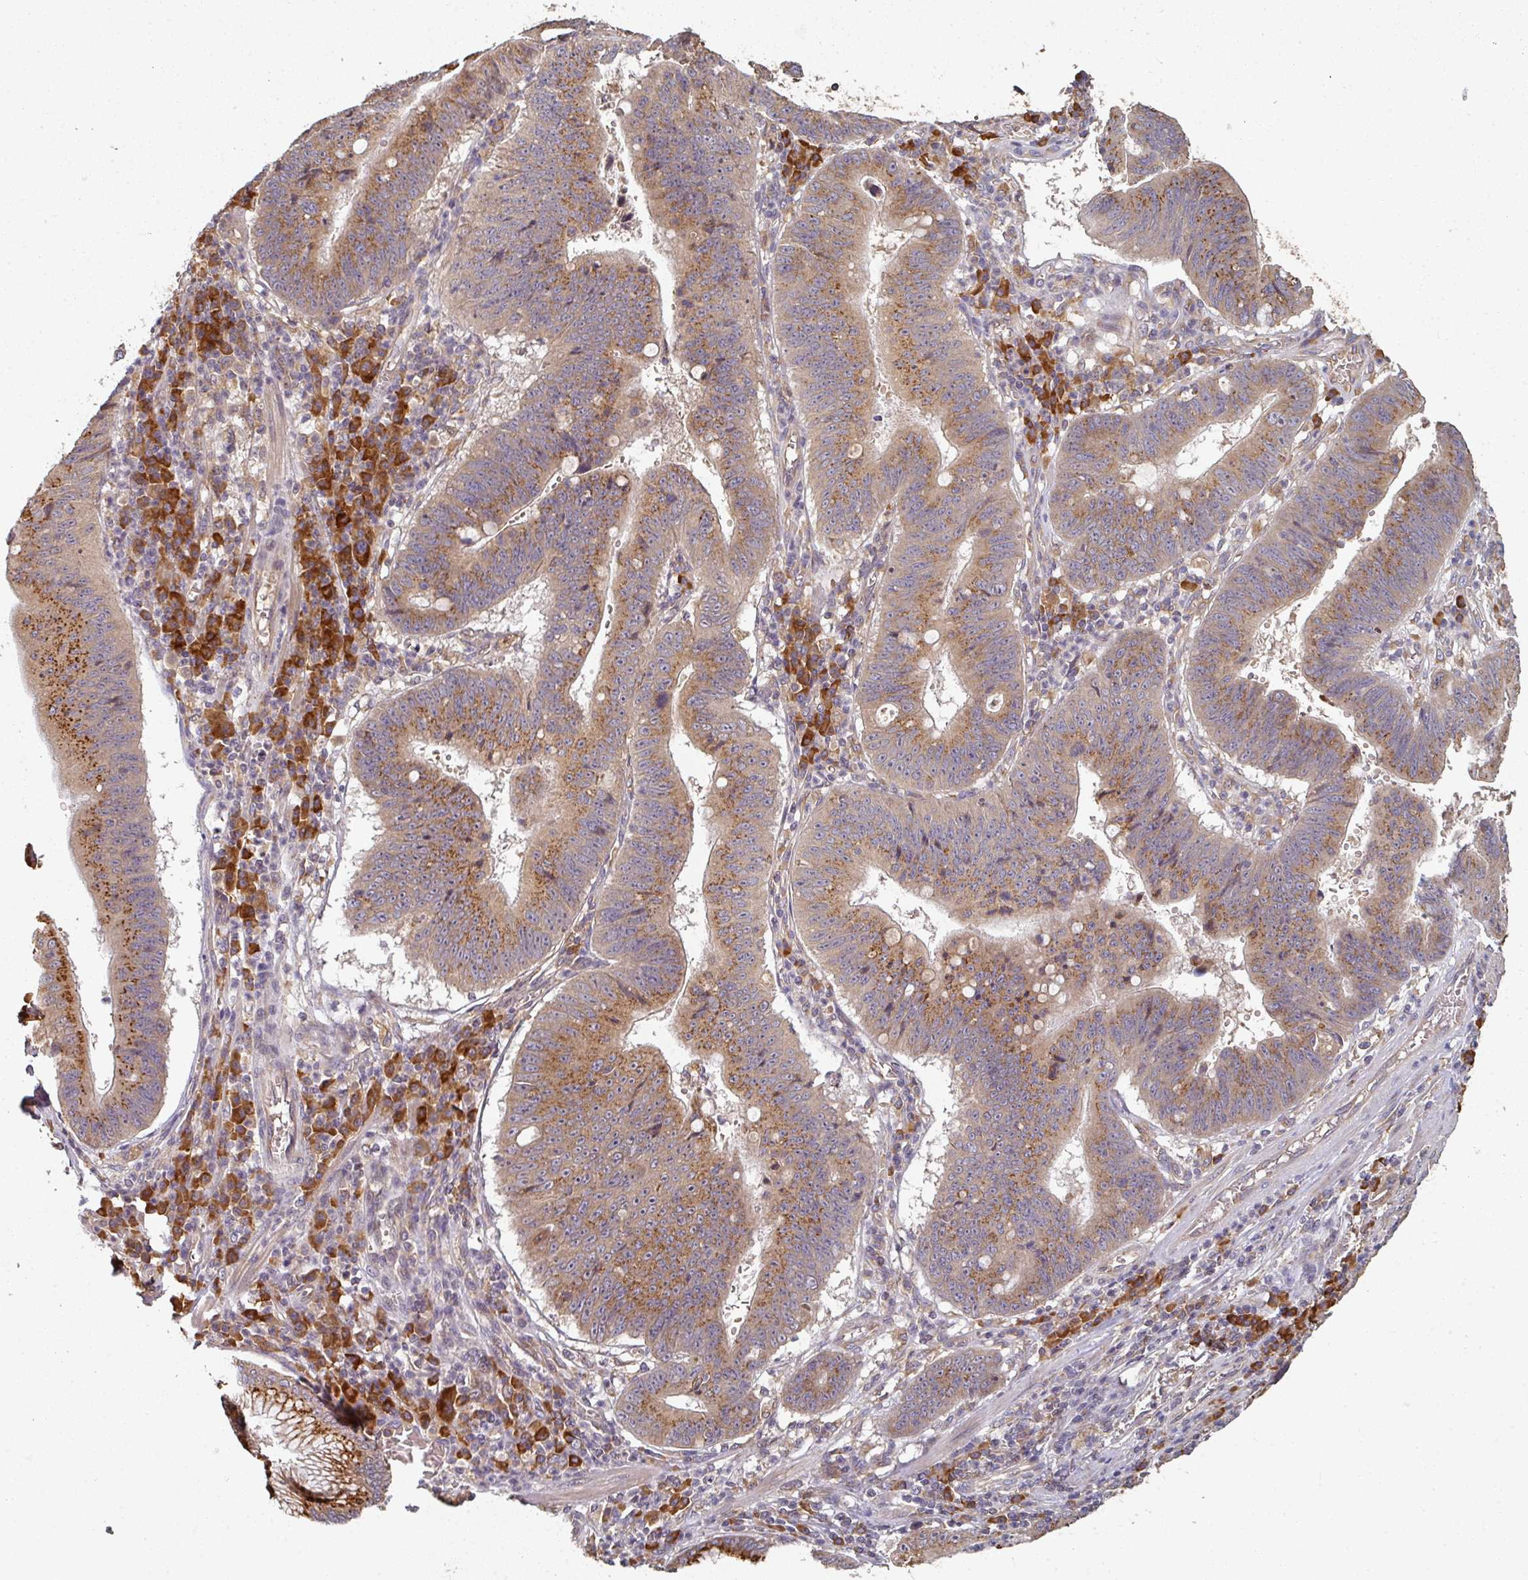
{"staining": {"intensity": "moderate", "quantity": ">75%", "location": "cytoplasmic/membranous"}, "tissue": "stomach cancer", "cell_type": "Tumor cells", "image_type": "cancer", "snomed": [{"axis": "morphology", "description": "Adenocarcinoma, NOS"}, {"axis": "topography", "description": "Stomach"}], "caption": "This is a histology image of immunohistochemistry (IHC) staining of stomach cancer, which shows moderate staining in the cytoplasmic/membranous of tumor cells.", "gene": "EDEM2", "patient": {"sex": "male", "age": 59}}